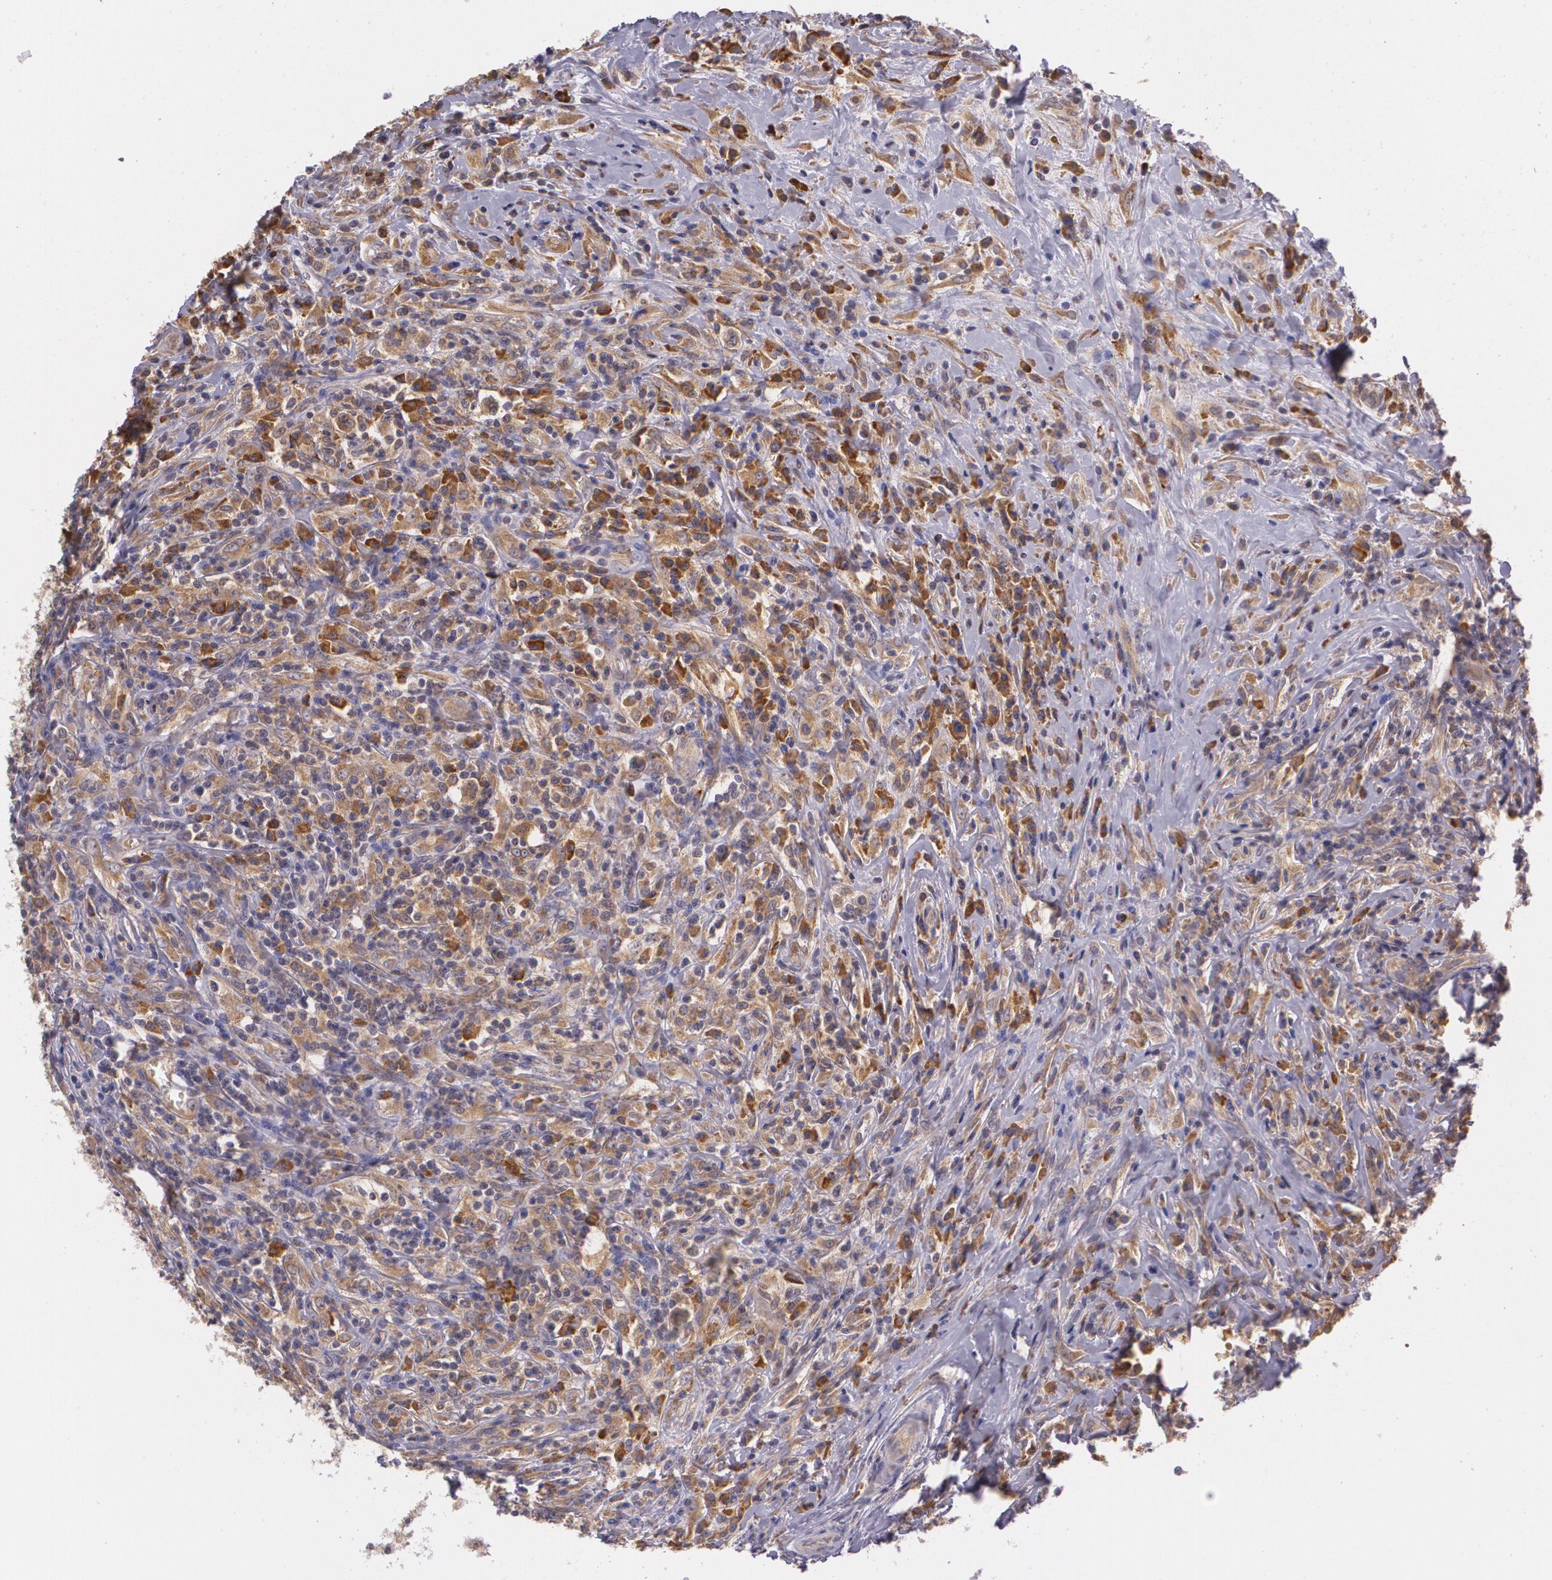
{"staining": {"intensity": "moderate", "quantity": "25%-75%", "location": "cytoplasmic/membranous"}, "tissue": "lymphoma", "cell_type": "Tumor cells", "image_type": "cancer", "snomed": [{"axis": "morphology", "description": "Hodgkin's disease, NOS"}, {"axis": "topography", "description": "Lymph node"}], "caption": "This photomicrograph exhibits immunohistochemistry (IHC) staining of lymphoma, with medium moderate cytoplasmic/membranous staining in about 25%-75% of tumor cells.", "gene": "CCL17", "patient": {"sex": "female", "age": 25}}